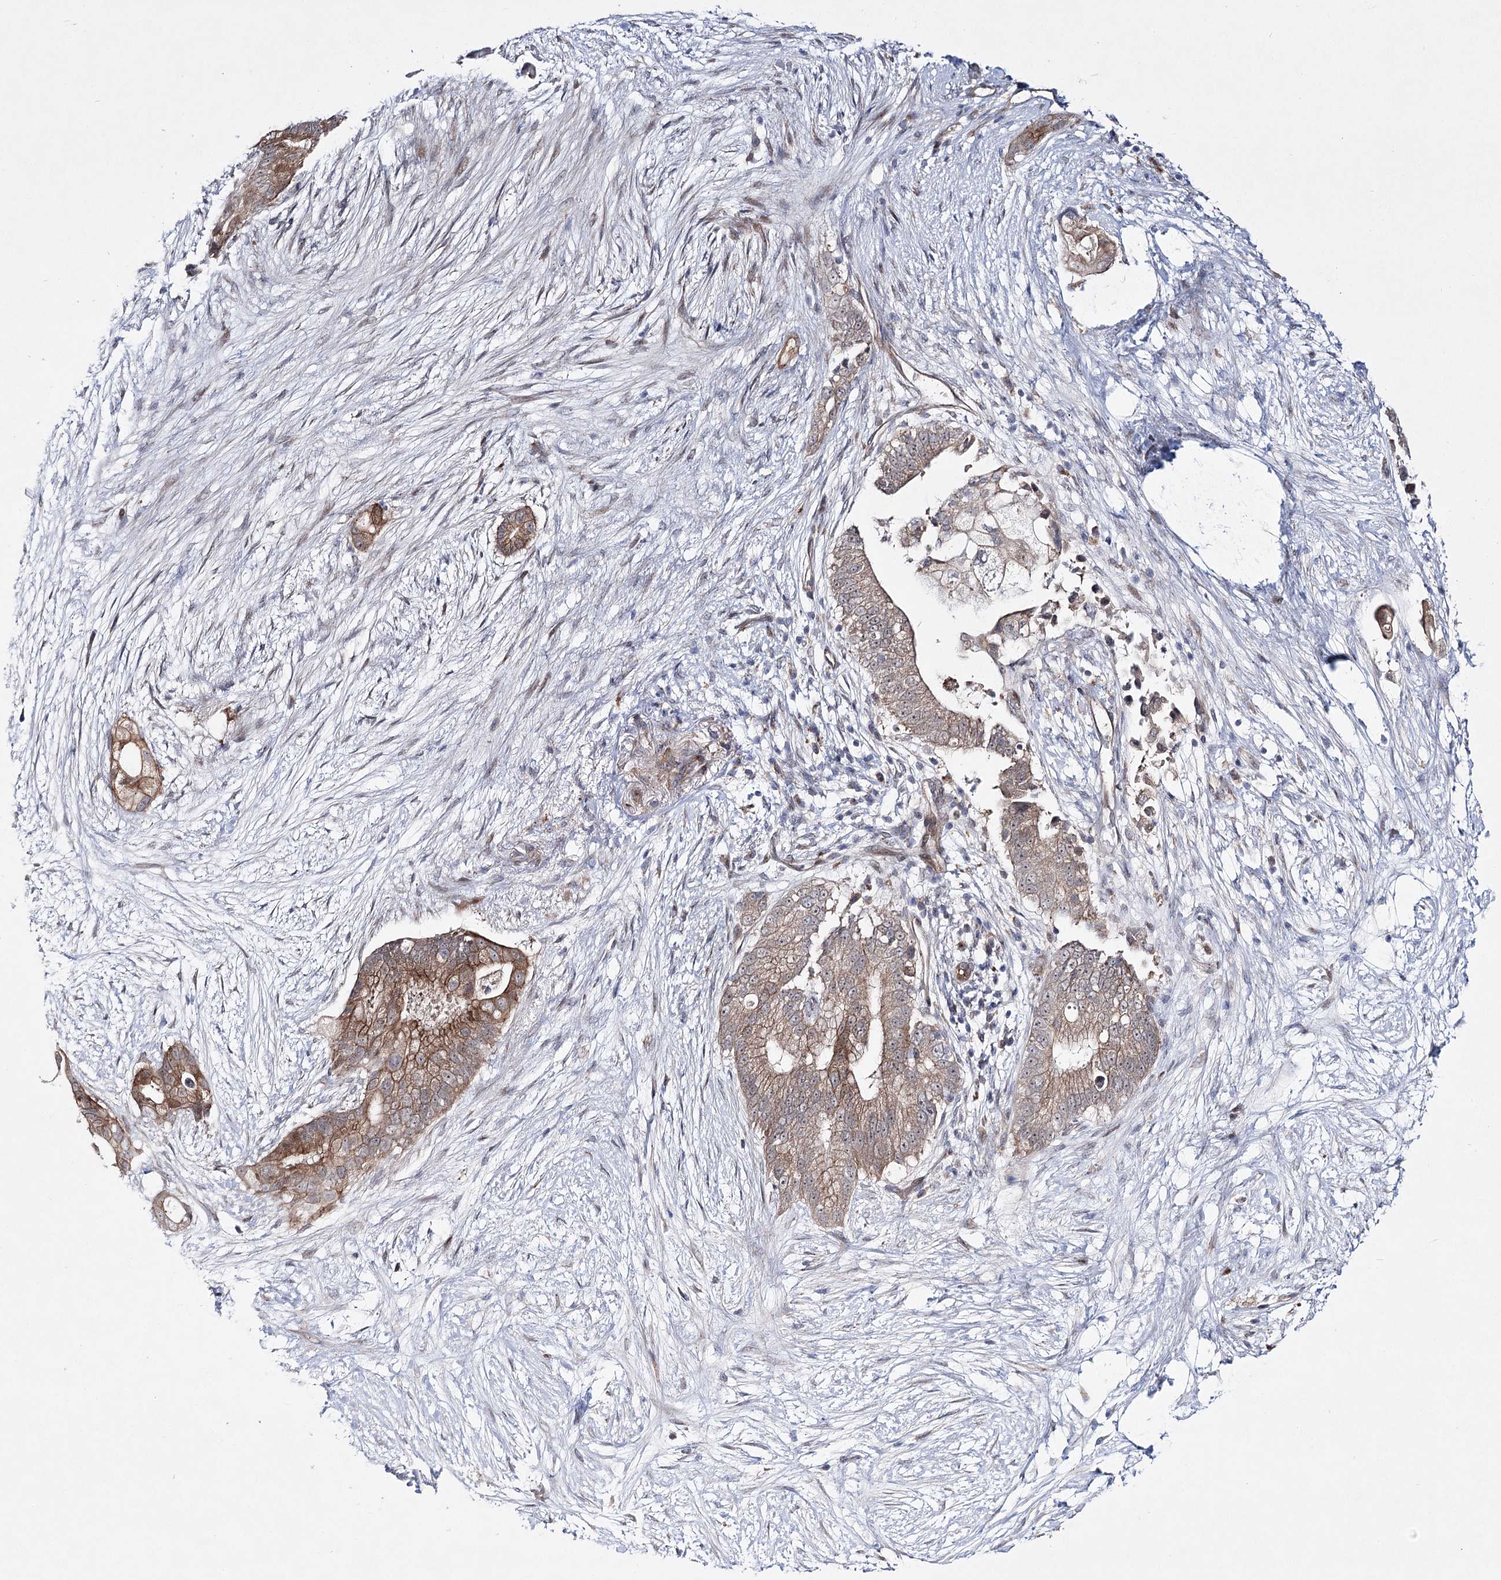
{"staining": {"intensity": "moderate", "quantity": ">75%", "location": "cytoplasmic/membranous"}, "tissue": "pancreatic cancer", "cell_type": "Tumor cells", "image_type": "cancer", "snomed": [{"axis": "morphology", "description": "Adenocarcinoma, NOS"}, {"axis": "topography", "description": "Pancreas"}], "caption": "Immunohistochemical staining of adenocarcinoma (pancreatic) shows medium levels of moderate cytoplasmic/membranous staining in about >75% of tumor cells.", "gene": "ARHGAP32", "patient": {"sex": "male", "age": 53}}